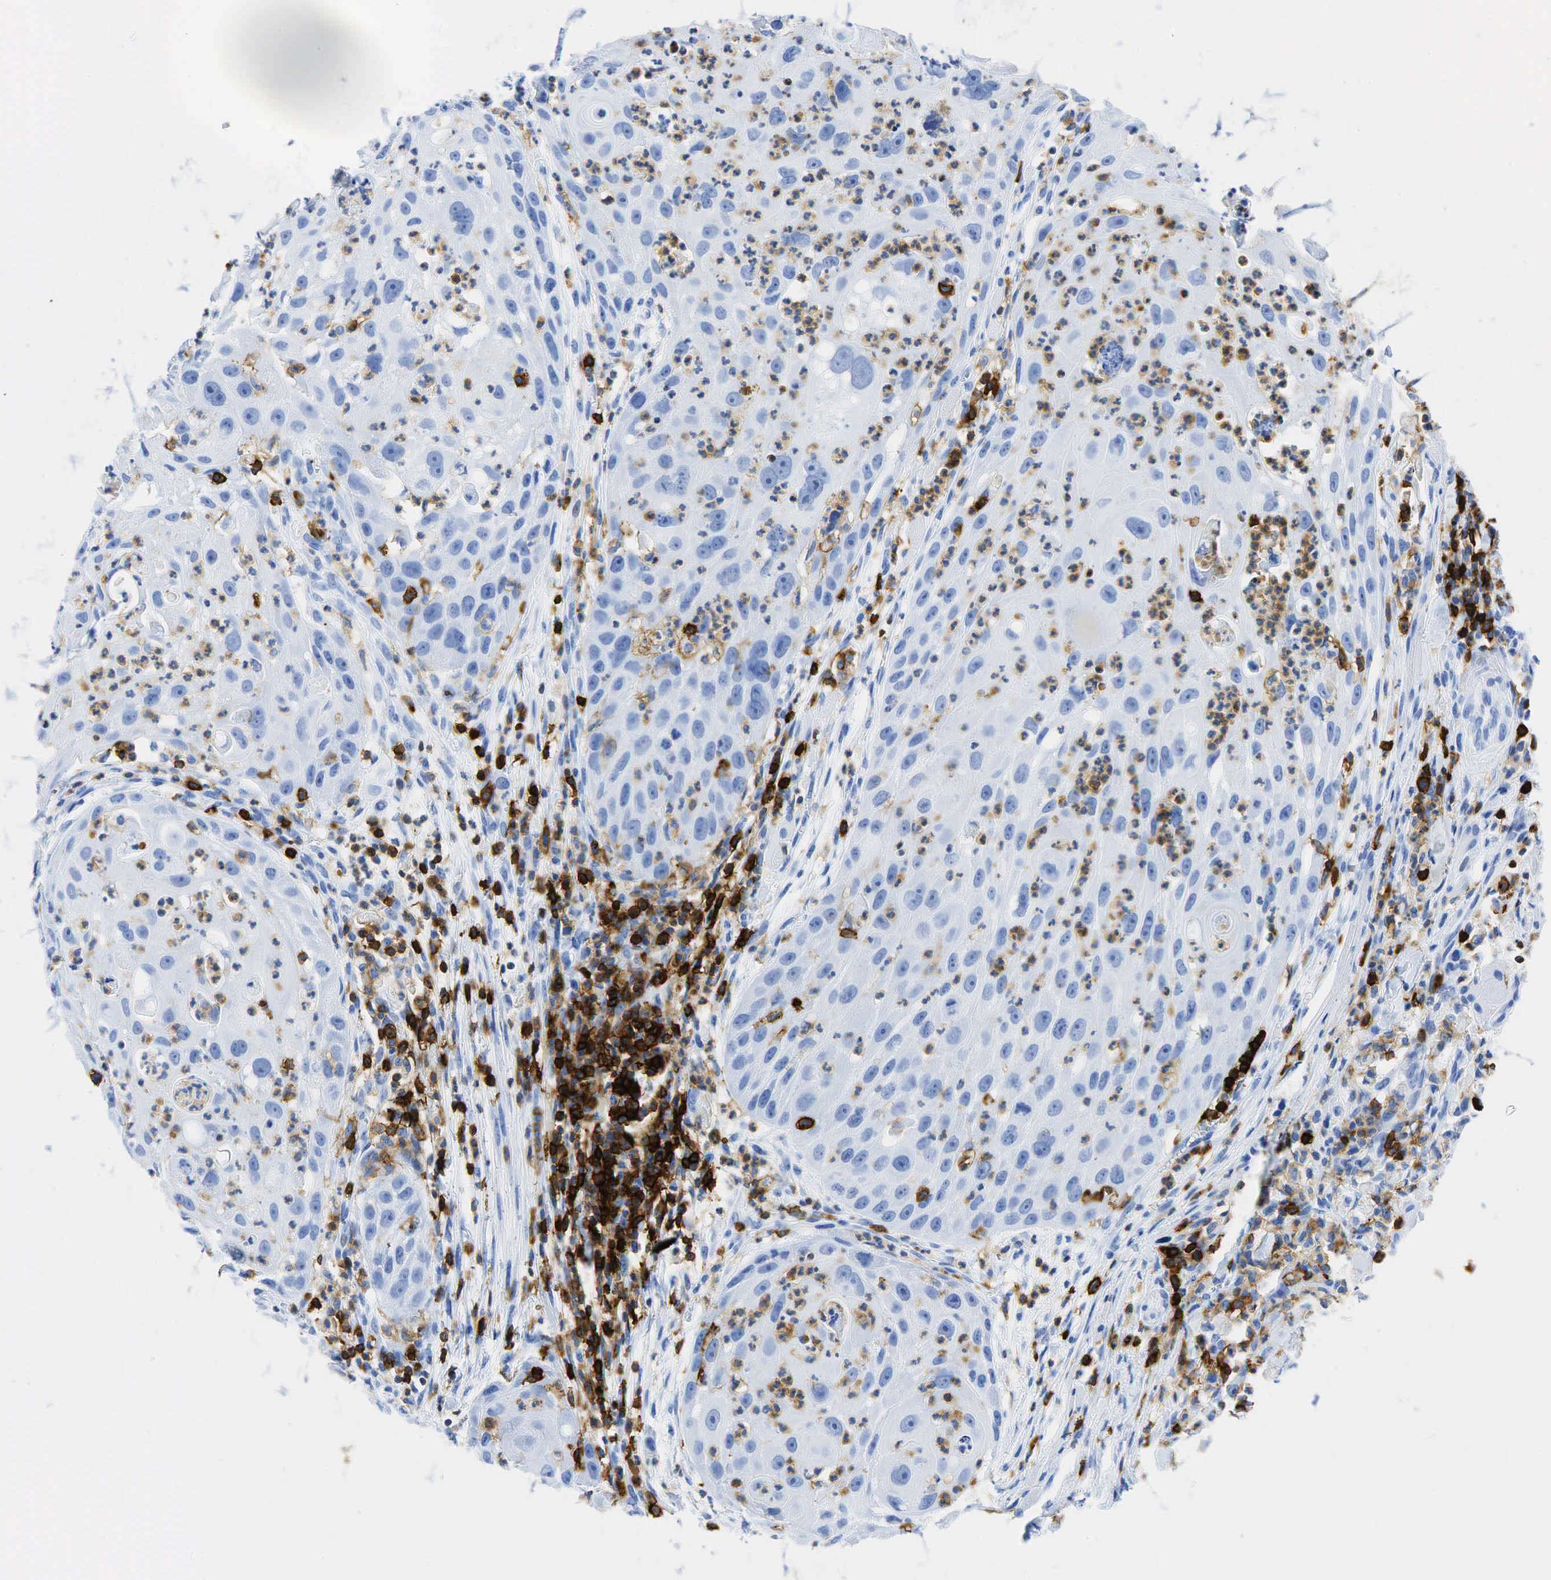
{"staining": {"intensity": "negative", "quantity": "none", "location": "none"}, "tissue": "head and neck cancer", "cell_type": "Tumor cells", "image_type": "cancer", "snomed": [{"axis": "morphology", "description": "Squamous cell carcinoma, NOS"}, {"axis": "topography", "description": "Head-Neck"}], "caption": "DAB (3,3'-diaminobenzidine) immunohistochemical staining of human head and neck cancer demonstrates no significant staining in tumor cells.", "gene": "PTPRC", "patient": {"sex": "male", "age": 64}}